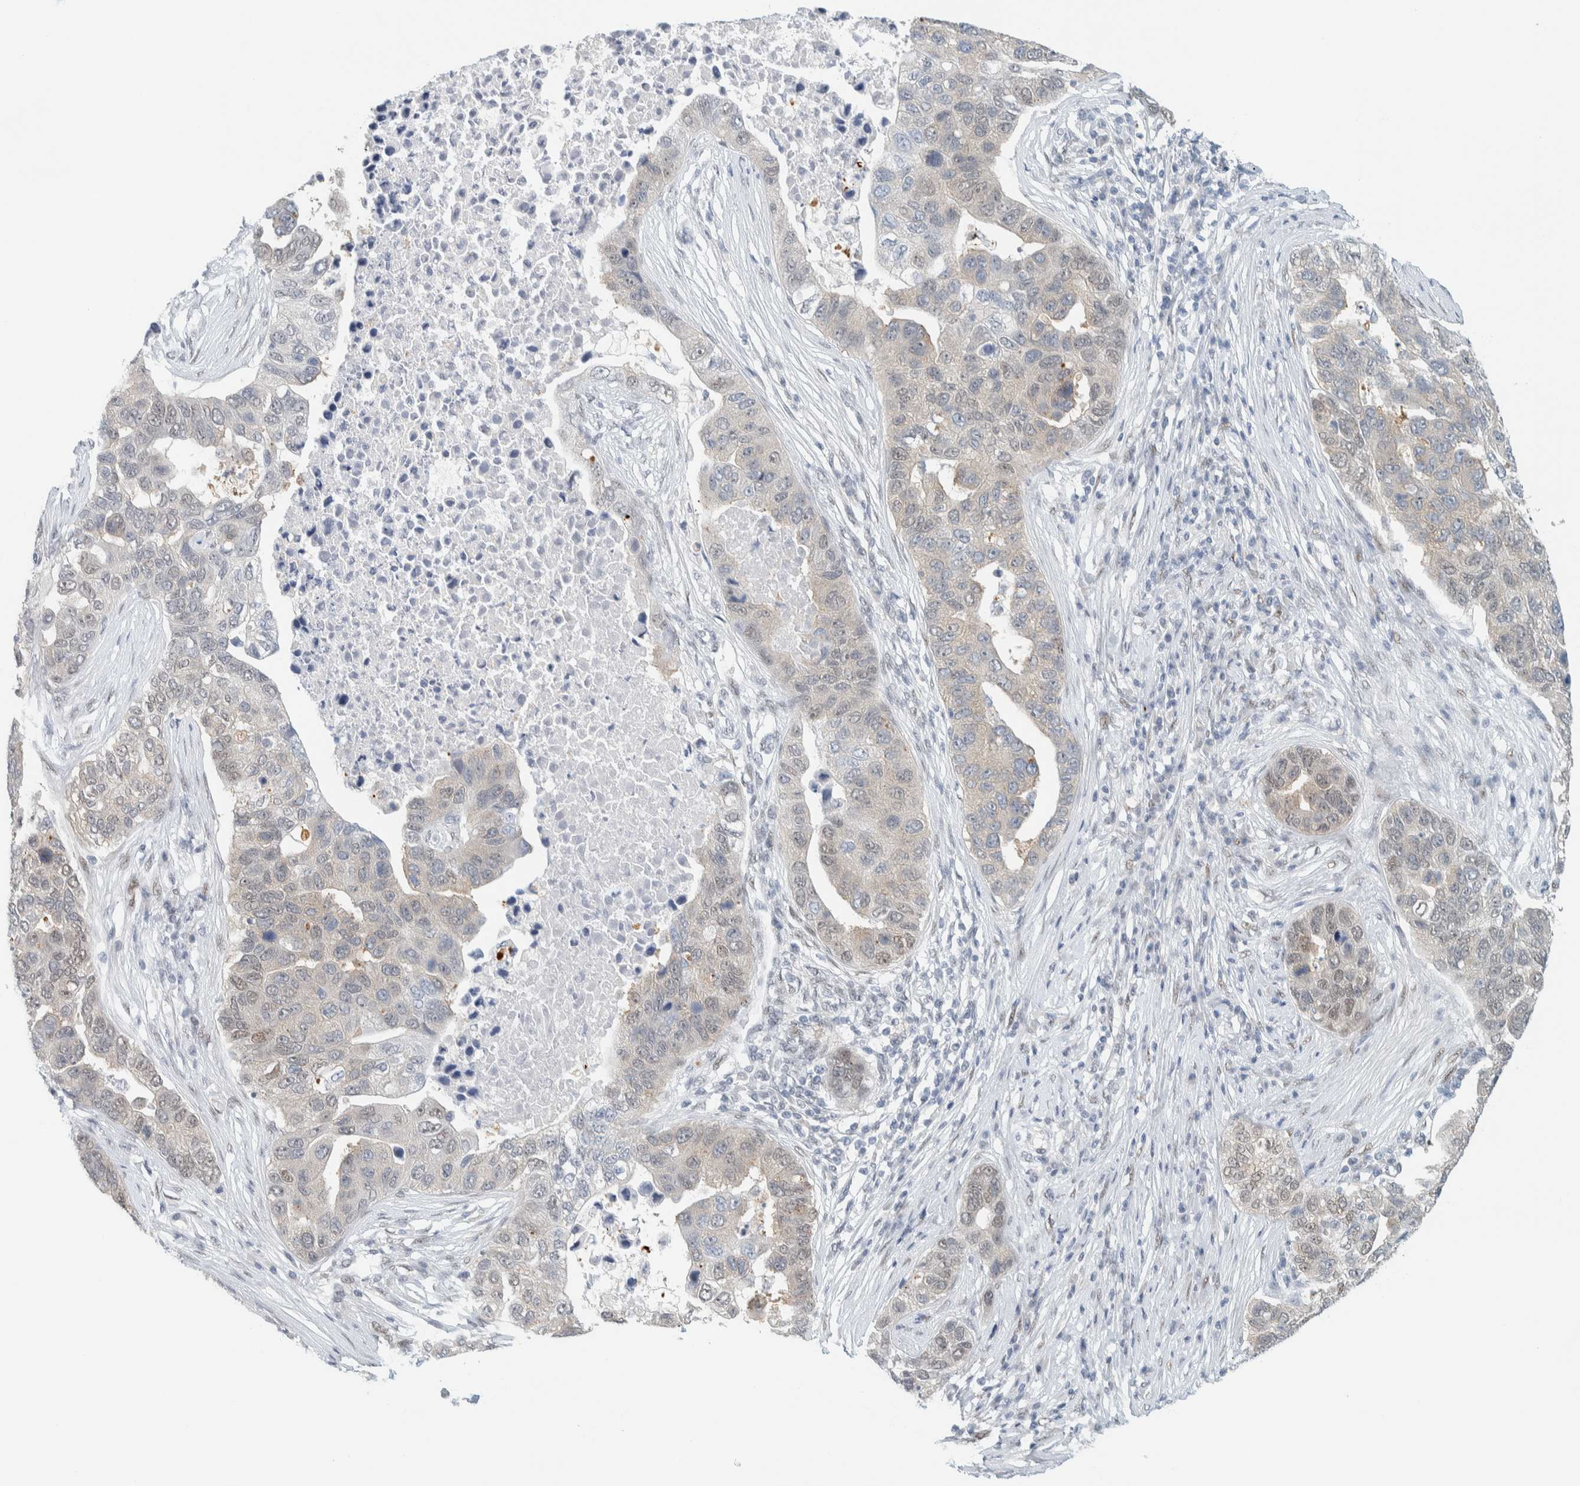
{"staining": {"intensity": "weak", "quantity": "<25%", "location": "nuclear"}, "tissue": "pancreatic cancer", "cell_type": "Tumor cells", "image_type": "cancer", "snomed": [{"axis": "morphology", "description": "Adenocarcinoma, NOS"}, {"axis": "topography", "description": "Pancreas"}], "caption": "This image is of pancreatic cancer stained with immunohistochemistry (IHC) to label a protein in brown with the nuclei are counter-stained blue. There is no positivity in tumor cells.", "gene": "ZNF683", "patient": {"sex": "female", "age": 61}}